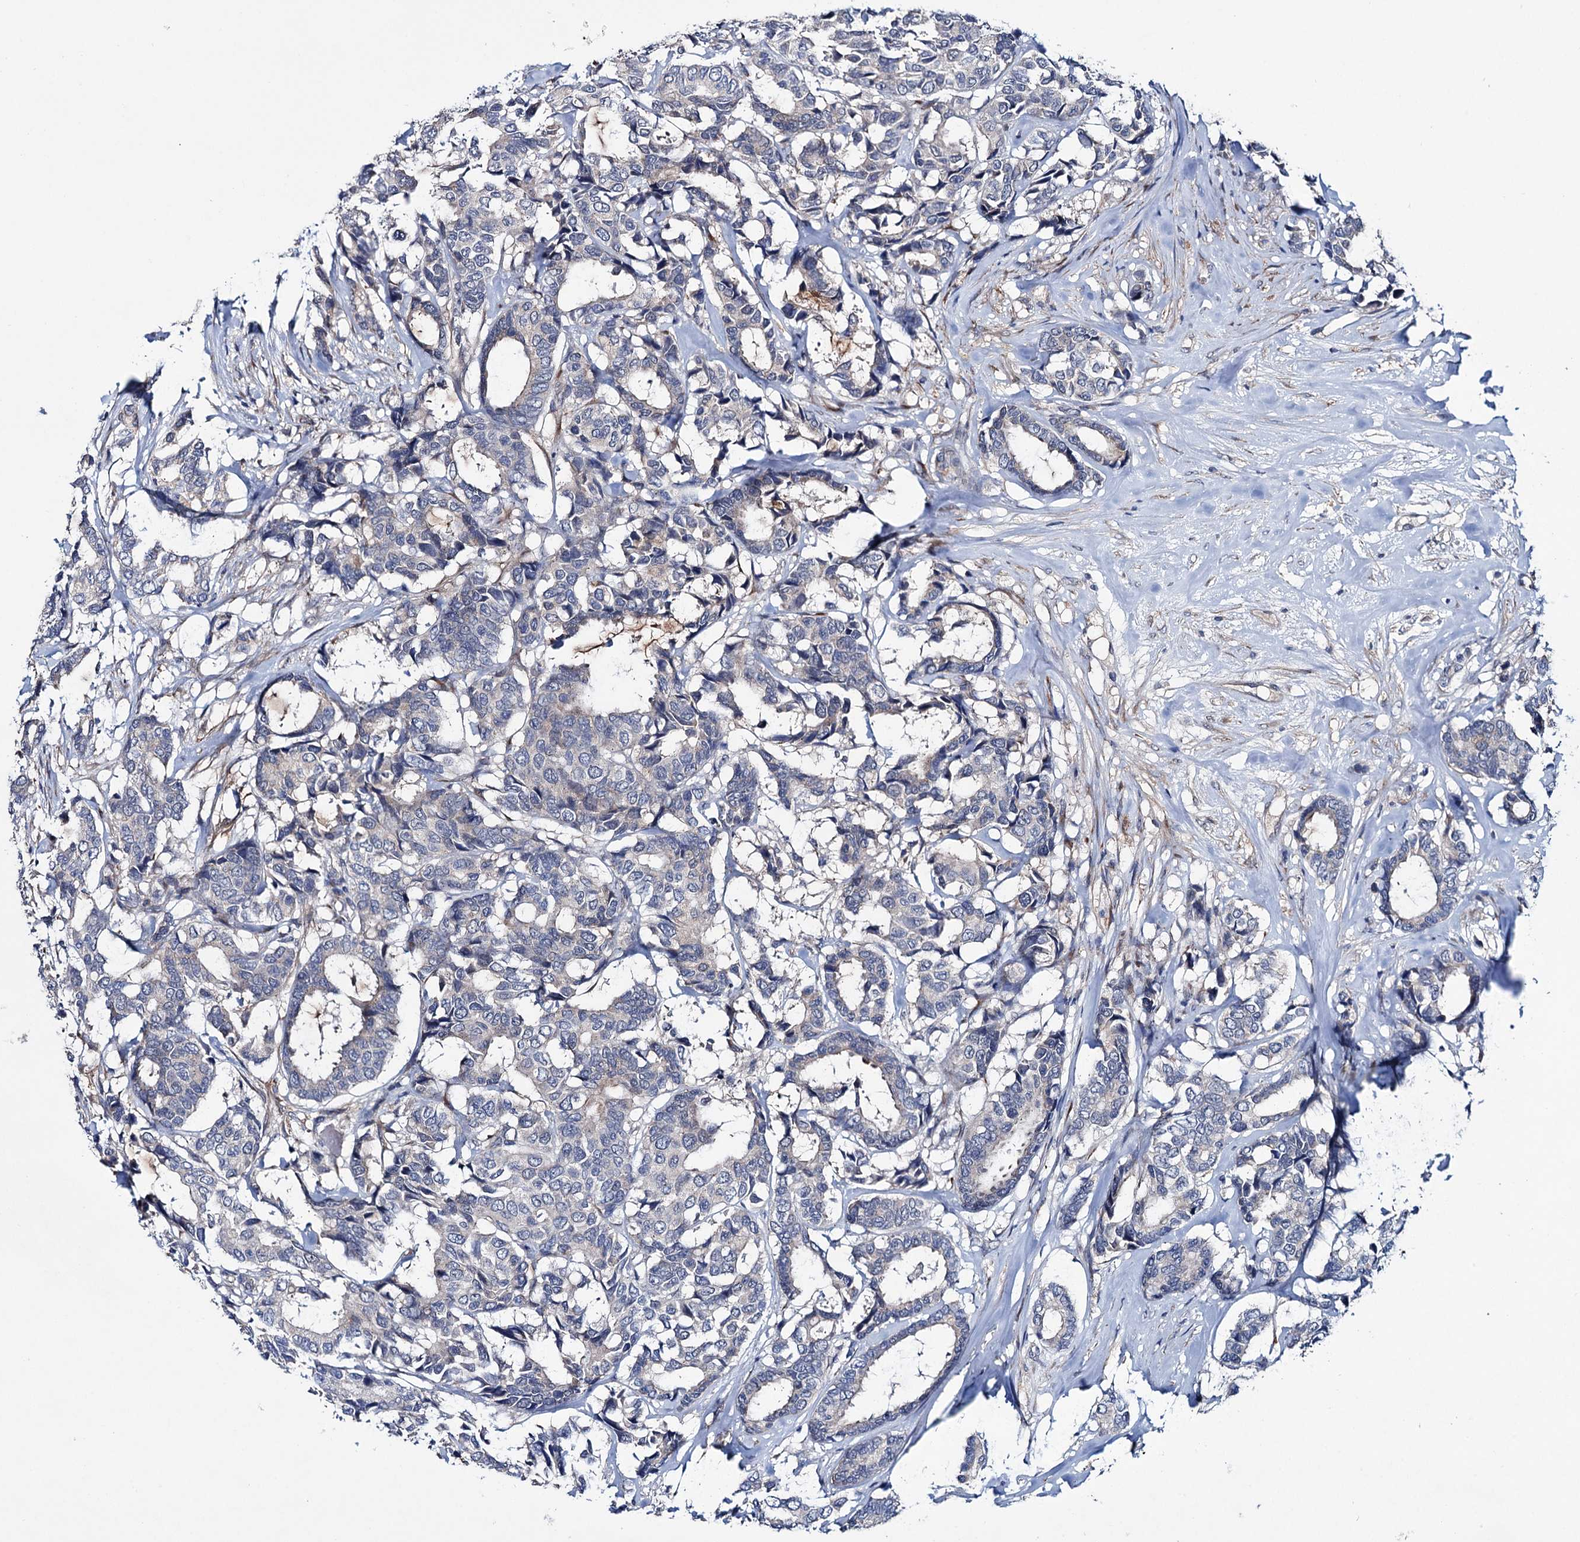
{"staining": {"intensity": "negative", "quantity": "none", "location": "none"}, "tissue": "breast cancer", "cell_type": "Tumor cells", "image_type": "cancer", "snomed": [{"axis": "morphology", "description": "Duct carcinoma"}, {"axis": "topography", "description": "Breast"}], "caption": "IHC photomicrograph of neoplastic tissue: breast cancer stained with DAB (3,3'-diaminobenzidine) reveals no significant protein expression in tumor cells. (Stains: DAB (3,3'-diaminobenzidine) IHC with hematoxylin counter stain, Microscopy: brightfield microscopy at high magnification).", "gene": "EYA4", "patient": {"sex": "female", "age": 87}}